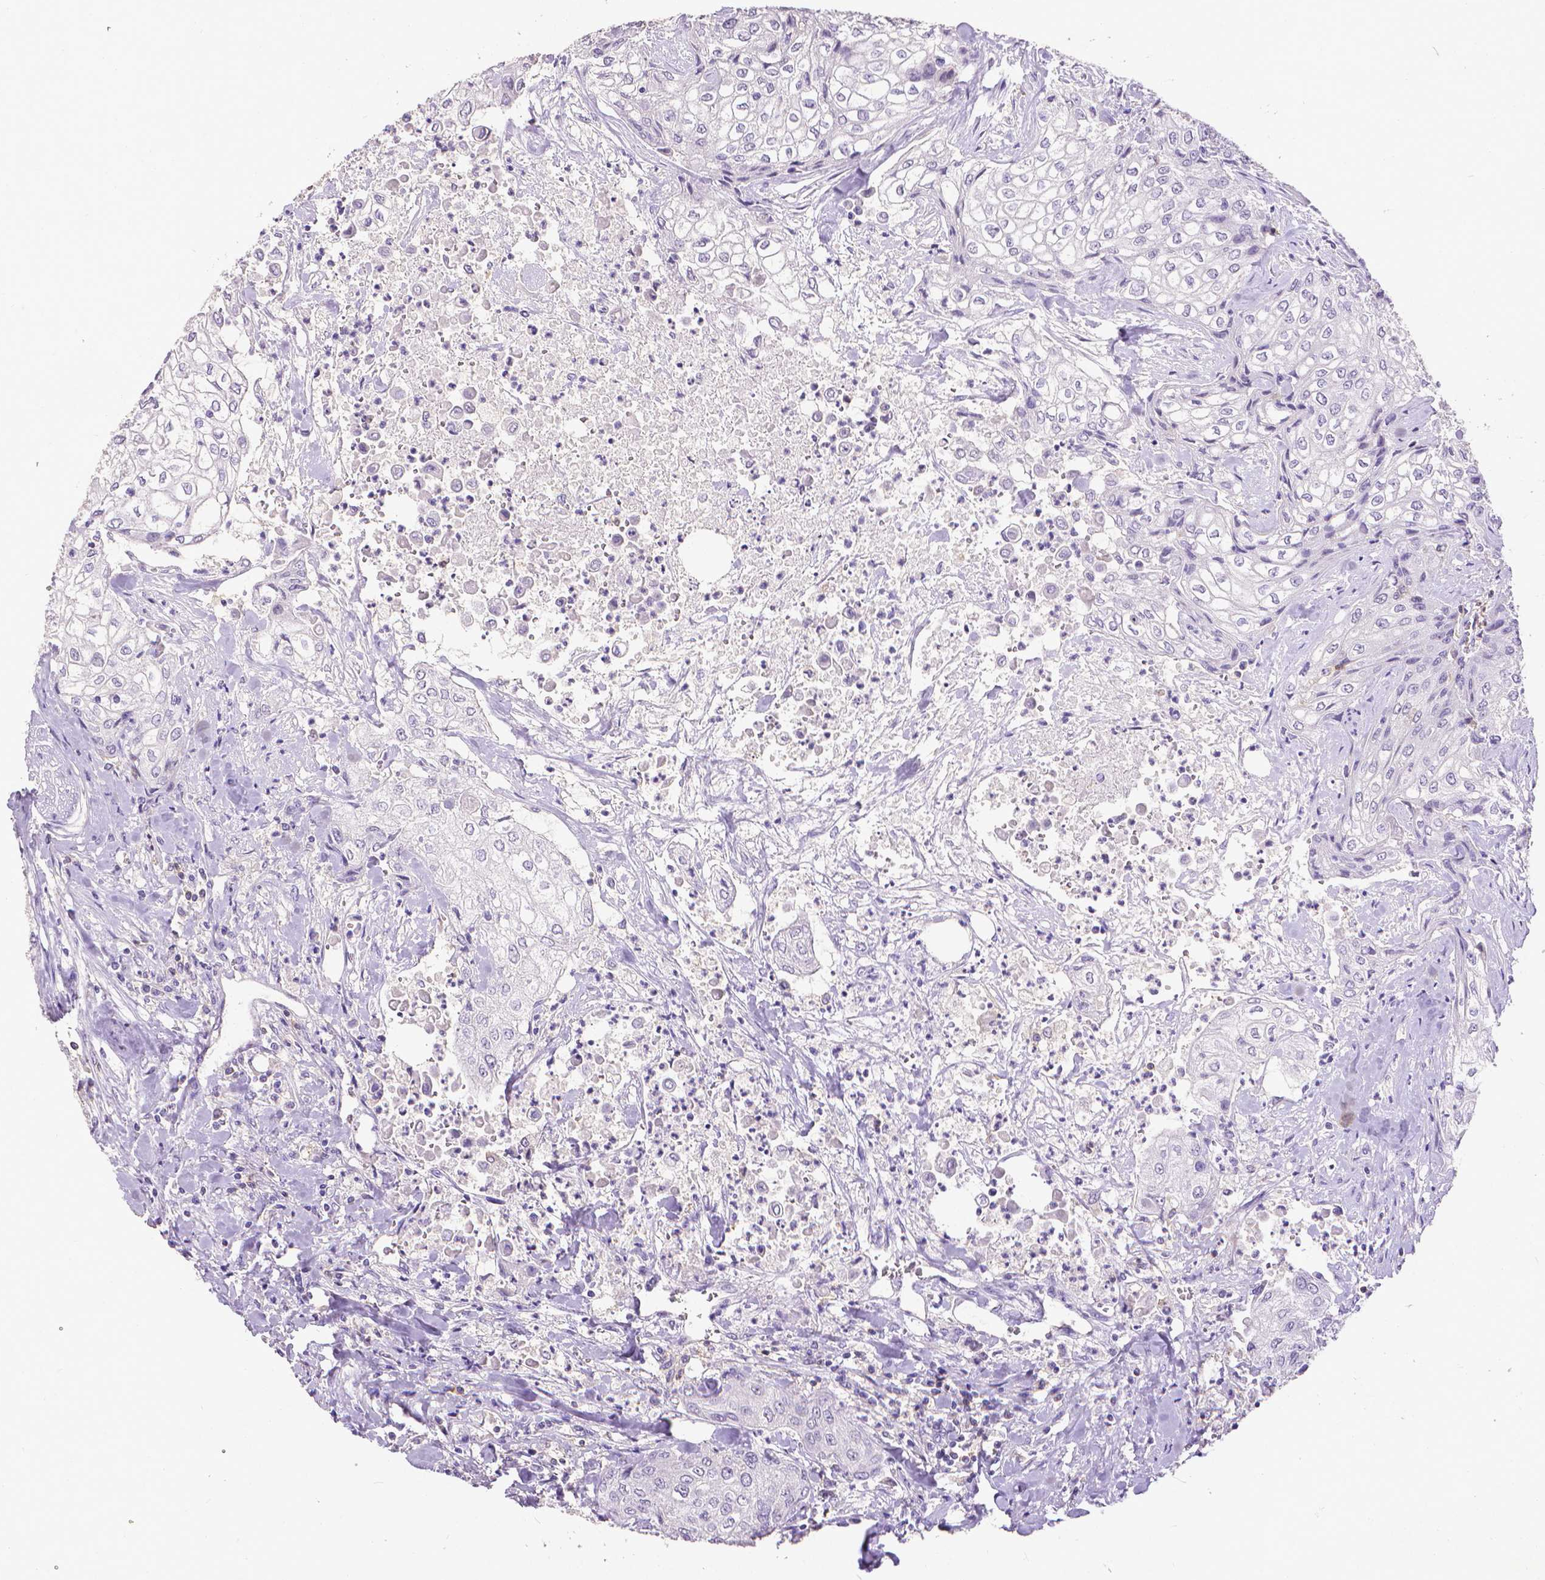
{"staining": {"intensity": "negative", "quantity": "none", "location": "none"}, "tissue": "urothelial cancer", "cell_type": "Tumor cells", "image_type": "cancer", "snomed": [{"axis": "morphology", "description": "Urothelial carcinoma, High grade"}, {"axis": "topography", "description": "Urinary bladder"}], "caption": "A histopathology image of high-grade urothelial carcinoma stained for a protein displays no brown staining in tumor cells.", "gene": "CD4", "patient": {"sex": "male", "age": 62}}